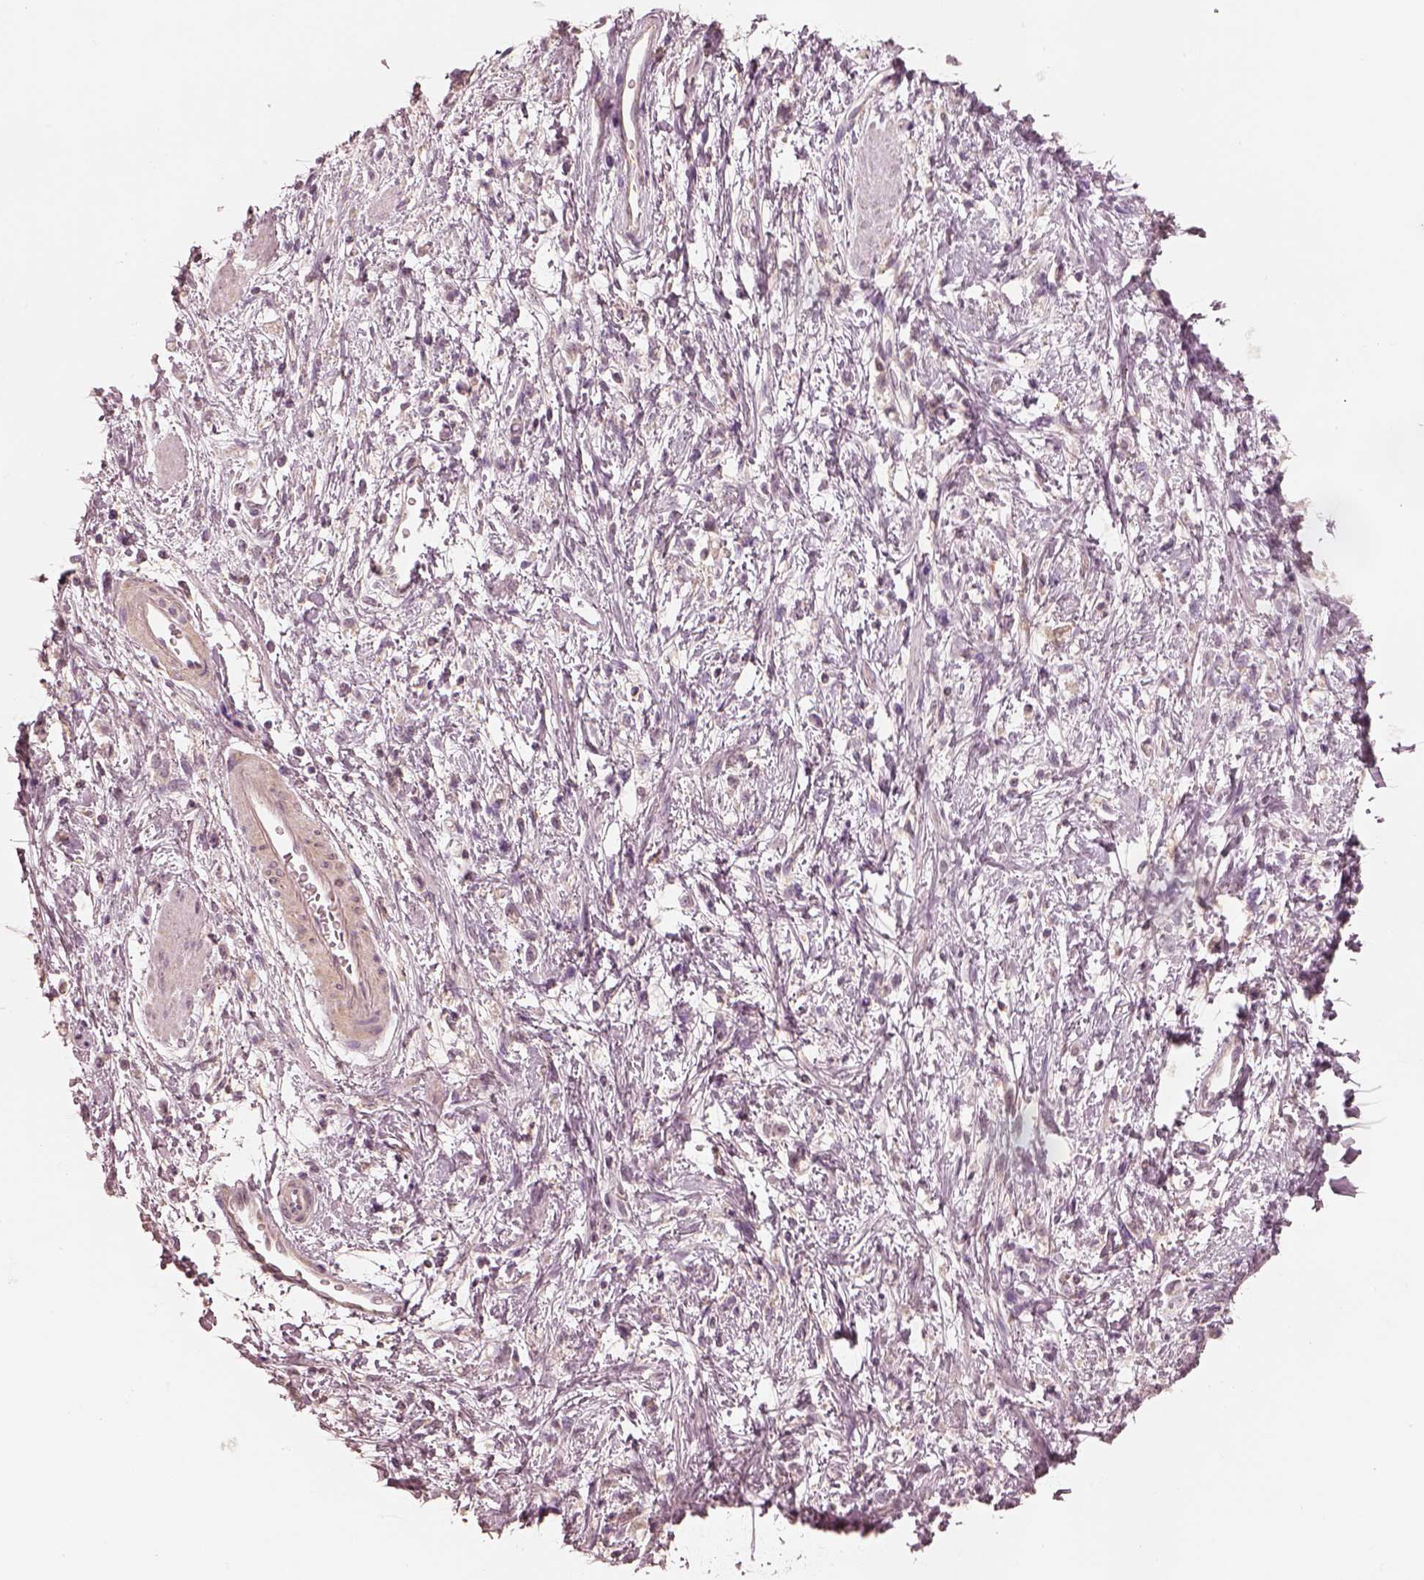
{"staining": {"intensity": "negative", "quantity": "none", "location": "none"}, "tissue": "stomach cancer", "cell_type": "Tumor cells", "image_type": "cancer", "snomed": [{"axis": "morphology", "description": "Adenocarcinoma, NOS"}, {"axis": "topography", "description": "Stomach"}], "caption": "A micrograph of human stomach adenocarcinoma is negative for staining in tumor cells. (Stains: DAB immunohistochemistry with hematoxylin counter stain, Microscopy: brightfield microscopy at high magnification).", "gene": "PRKACG", "patient": {"sex": "female", "age": 60}}